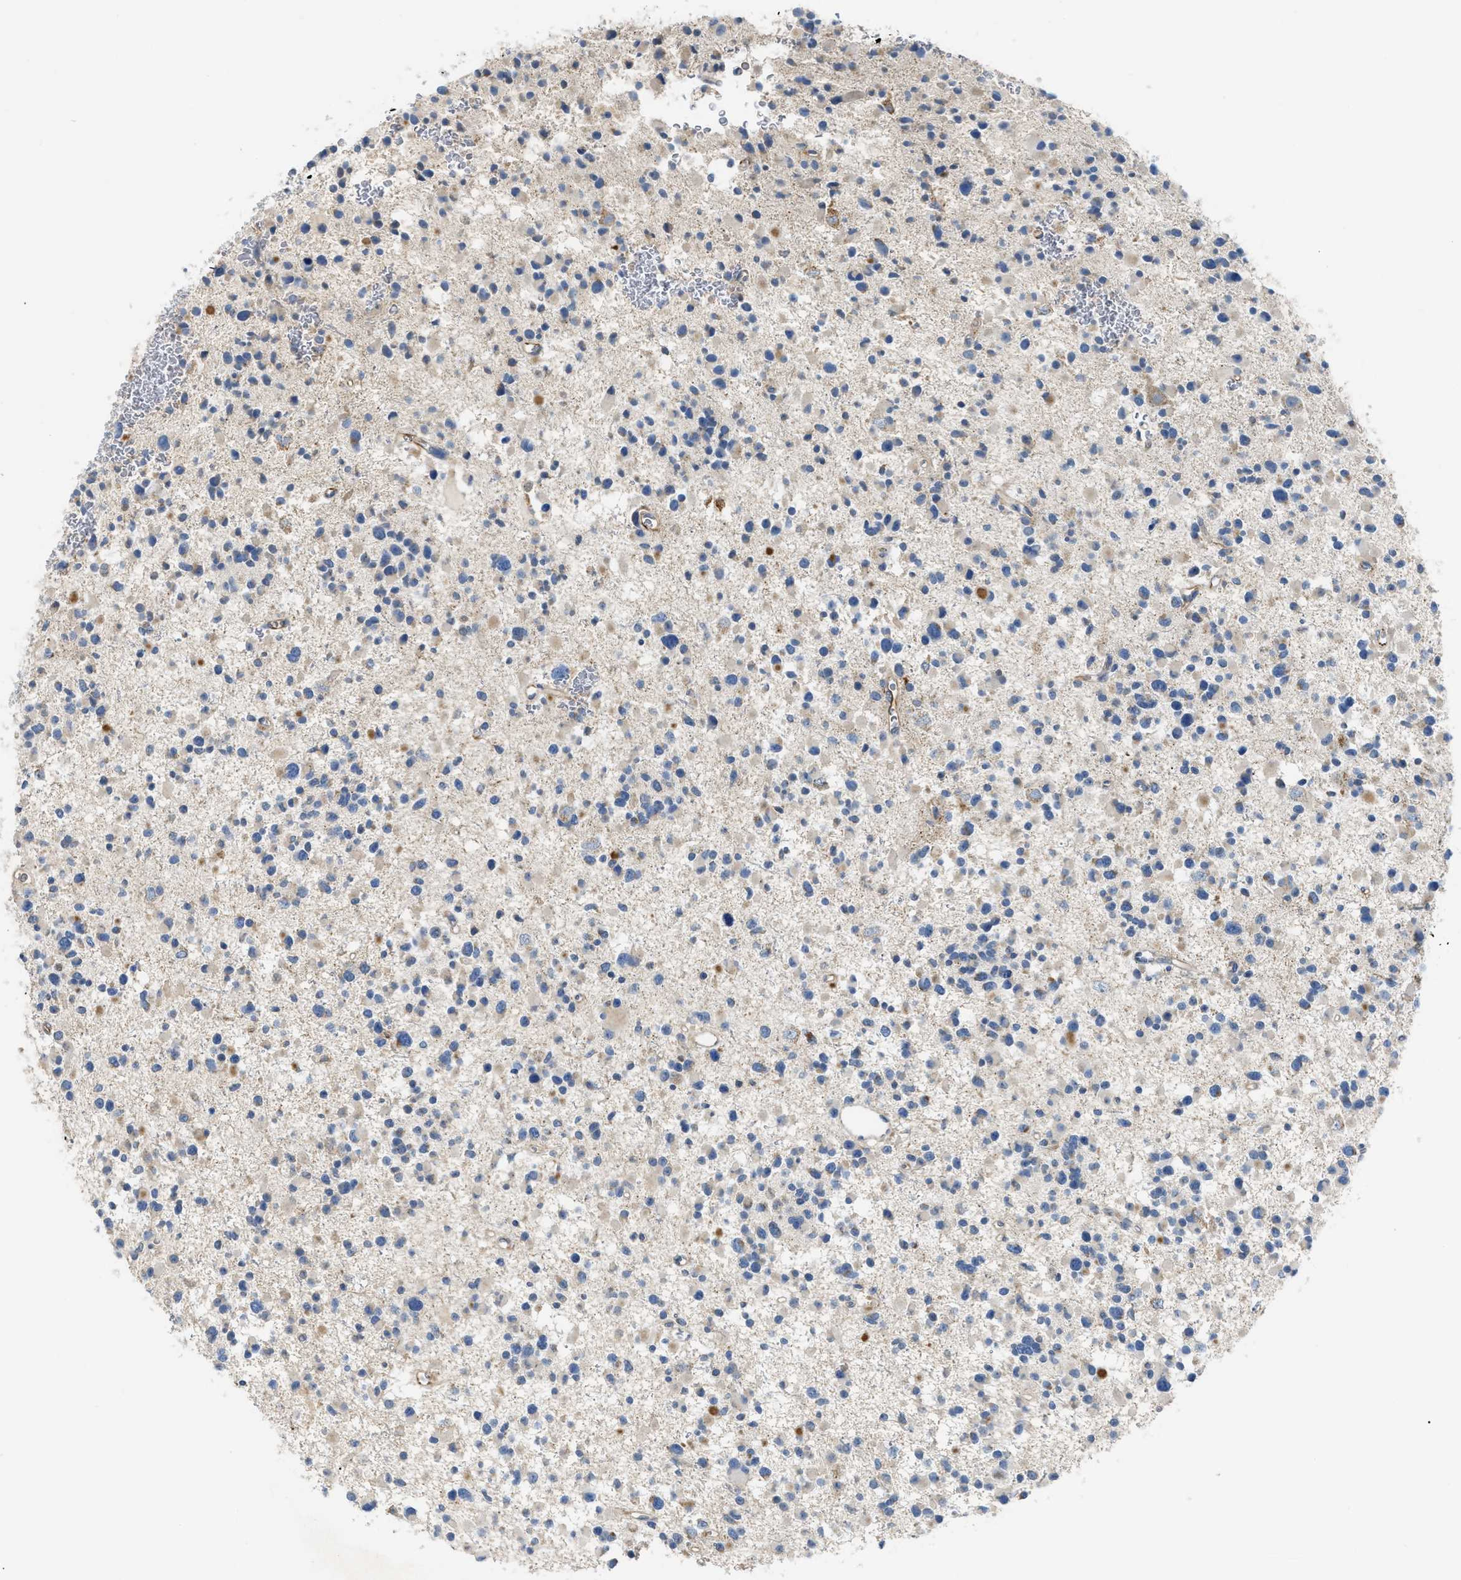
{"staining": {"intensity": "weak", "quantity": "<25%", "location": "cytoplasmic/membranous"}, "tissue": "glioma", "cell_type": "Tumor cells", "image_type": "cancer", "snomed": [{"axis": "morphology", "description": "Glioma, malignant, Low grade"}, {"axis": "topography", "description": "Brain"}], "caption": "High power microscopy image of an immunohistochemistry micrograph of glioma, revealing no significant positivity in tumor cells.", "gene": "DHX58", "patient": {"sex": "female", "age": 22}}